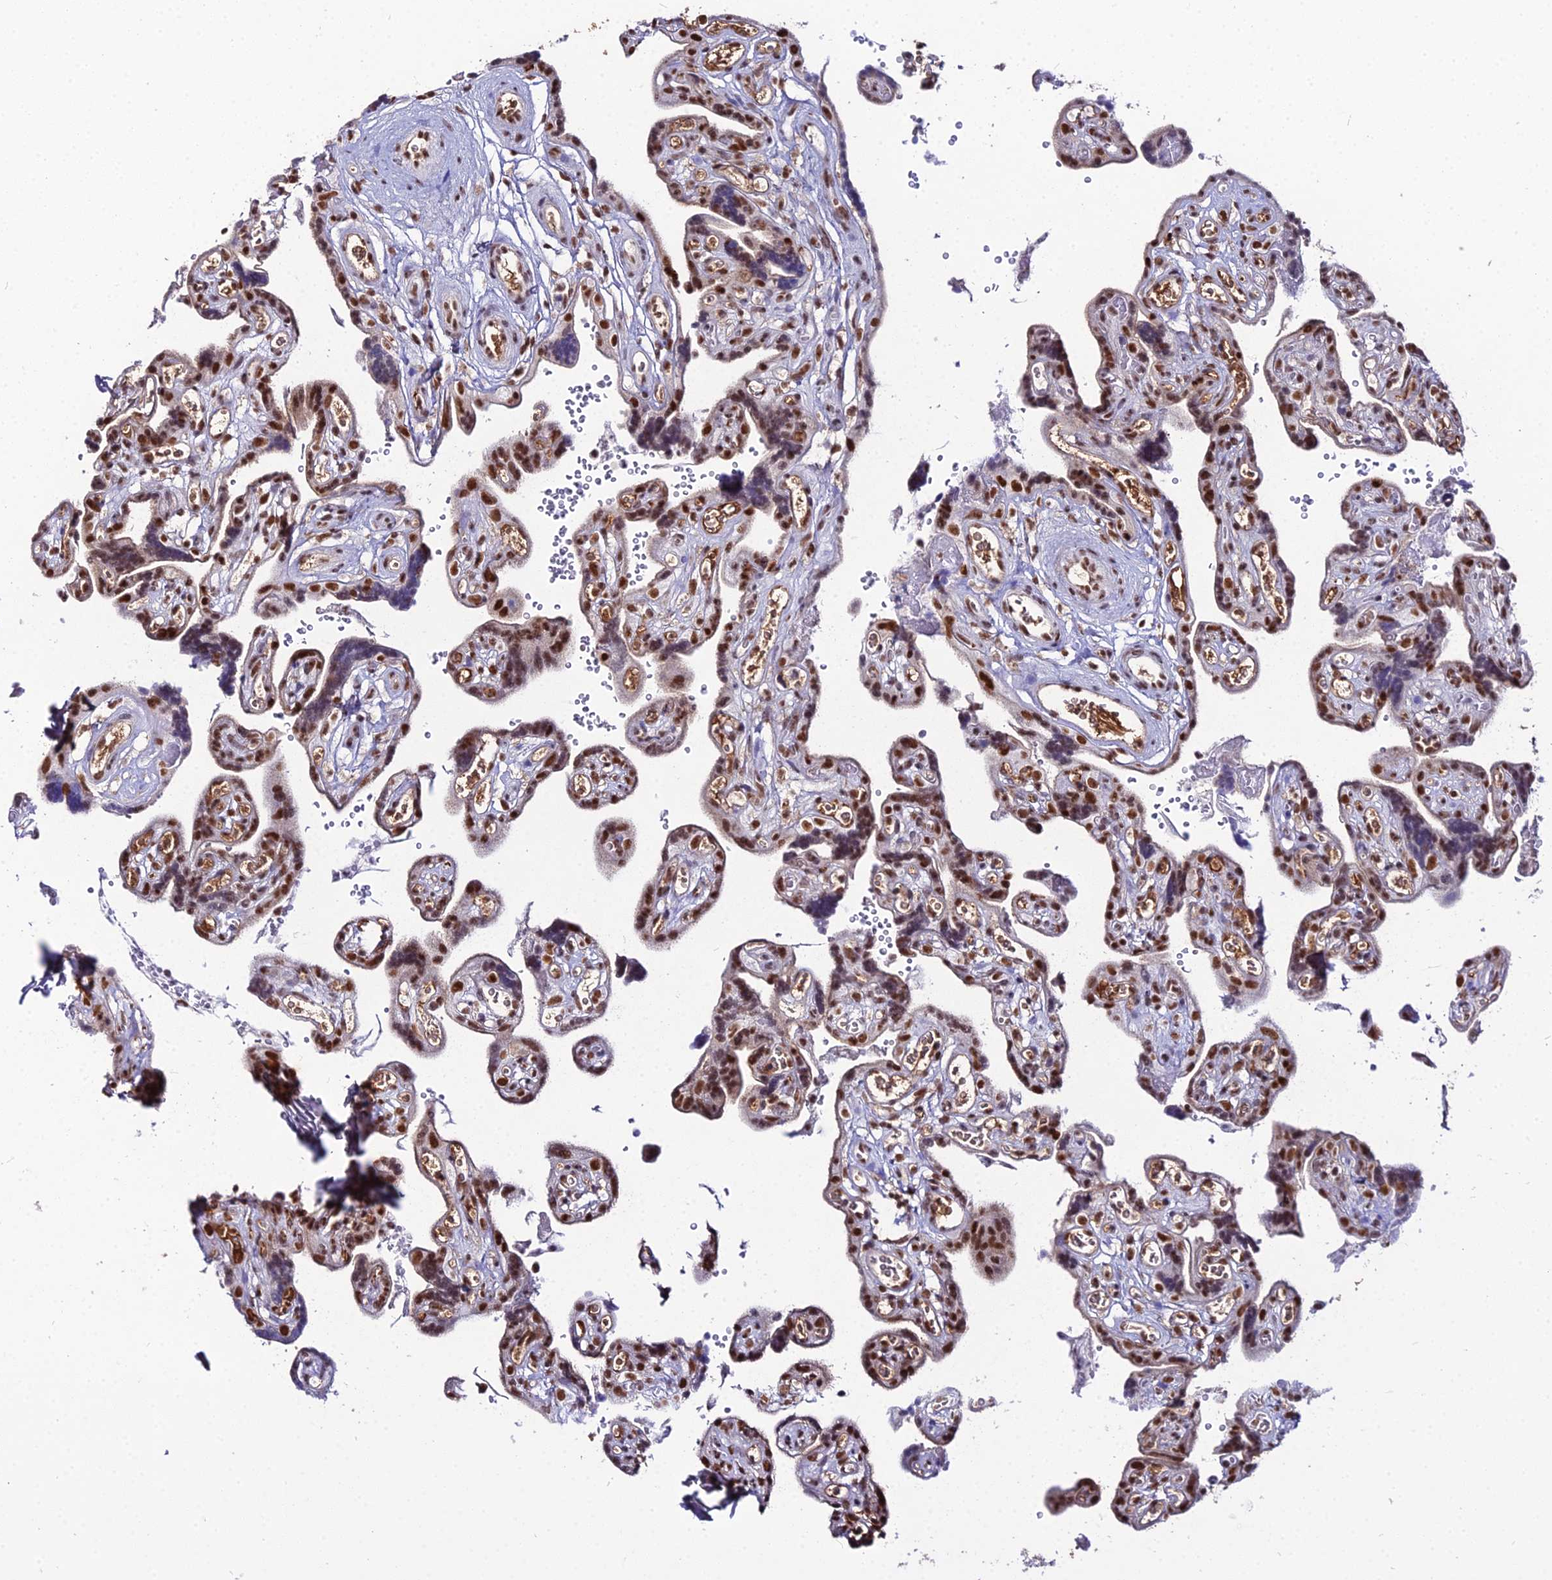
{"staining": {"intensity": "strong", "quantity": ">75%", "location": "nuclear"}, "tissue": "placenta", "cell_type": "Trophoblastic cells", "image_type": "normal", "snomed": [{"axis": "morphology", "description": "Normal tissue, NOS"}, {"axis": "topography", "description": "Placenta"}], "caption": "Trophoblastic cells demonstrate high levels of strong nuclear staining in approximately >75% of cells in benign human placenta. The protein of interest is stained brown, and the nuclei are stained in blue (DAB (3,3'-diaminobenzidine) IHC with brightfield microscopy, high magnification).", "gene": "RBM12", "patient": {"sex": "female", "age": 30}}